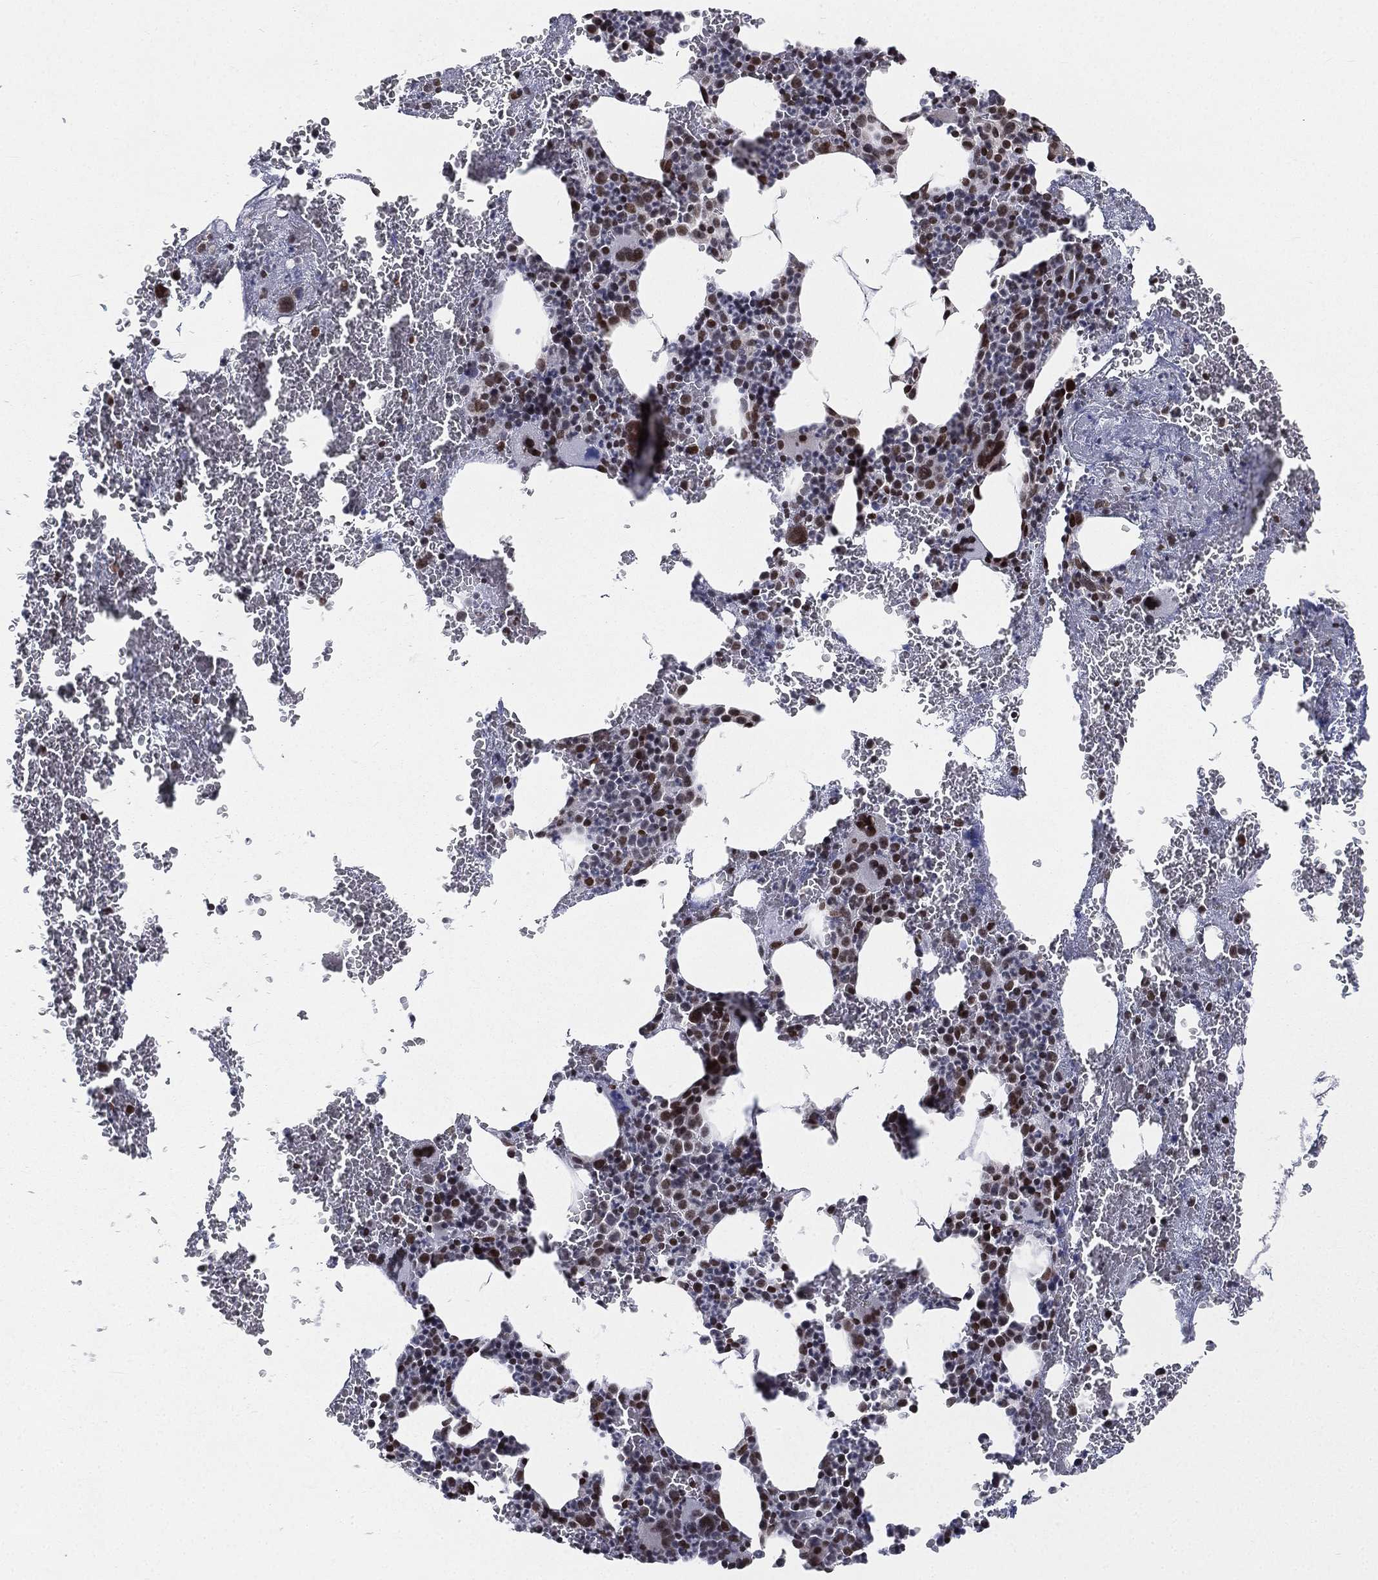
{"staining": {"intensity": "moderate", "quantity": "25%-75%", "location": "nuclear"}, "tissue": "bone marrow", "cell_type": "Hematopoietic cells", "image_type": "normal", "snomed": [{"axis": "morphology", "description": "Normal tissue, NOS"}, {"axis": "topography", "description": "Bone marrow"}], "caption": "The photomicrograph demonstrates a brown stain indicating the presence of a protein in the nuclear of hematopoietic cells in bone marrow.", "gene": "FUBP3", "patient": {"sex": "male", "age": 91}}